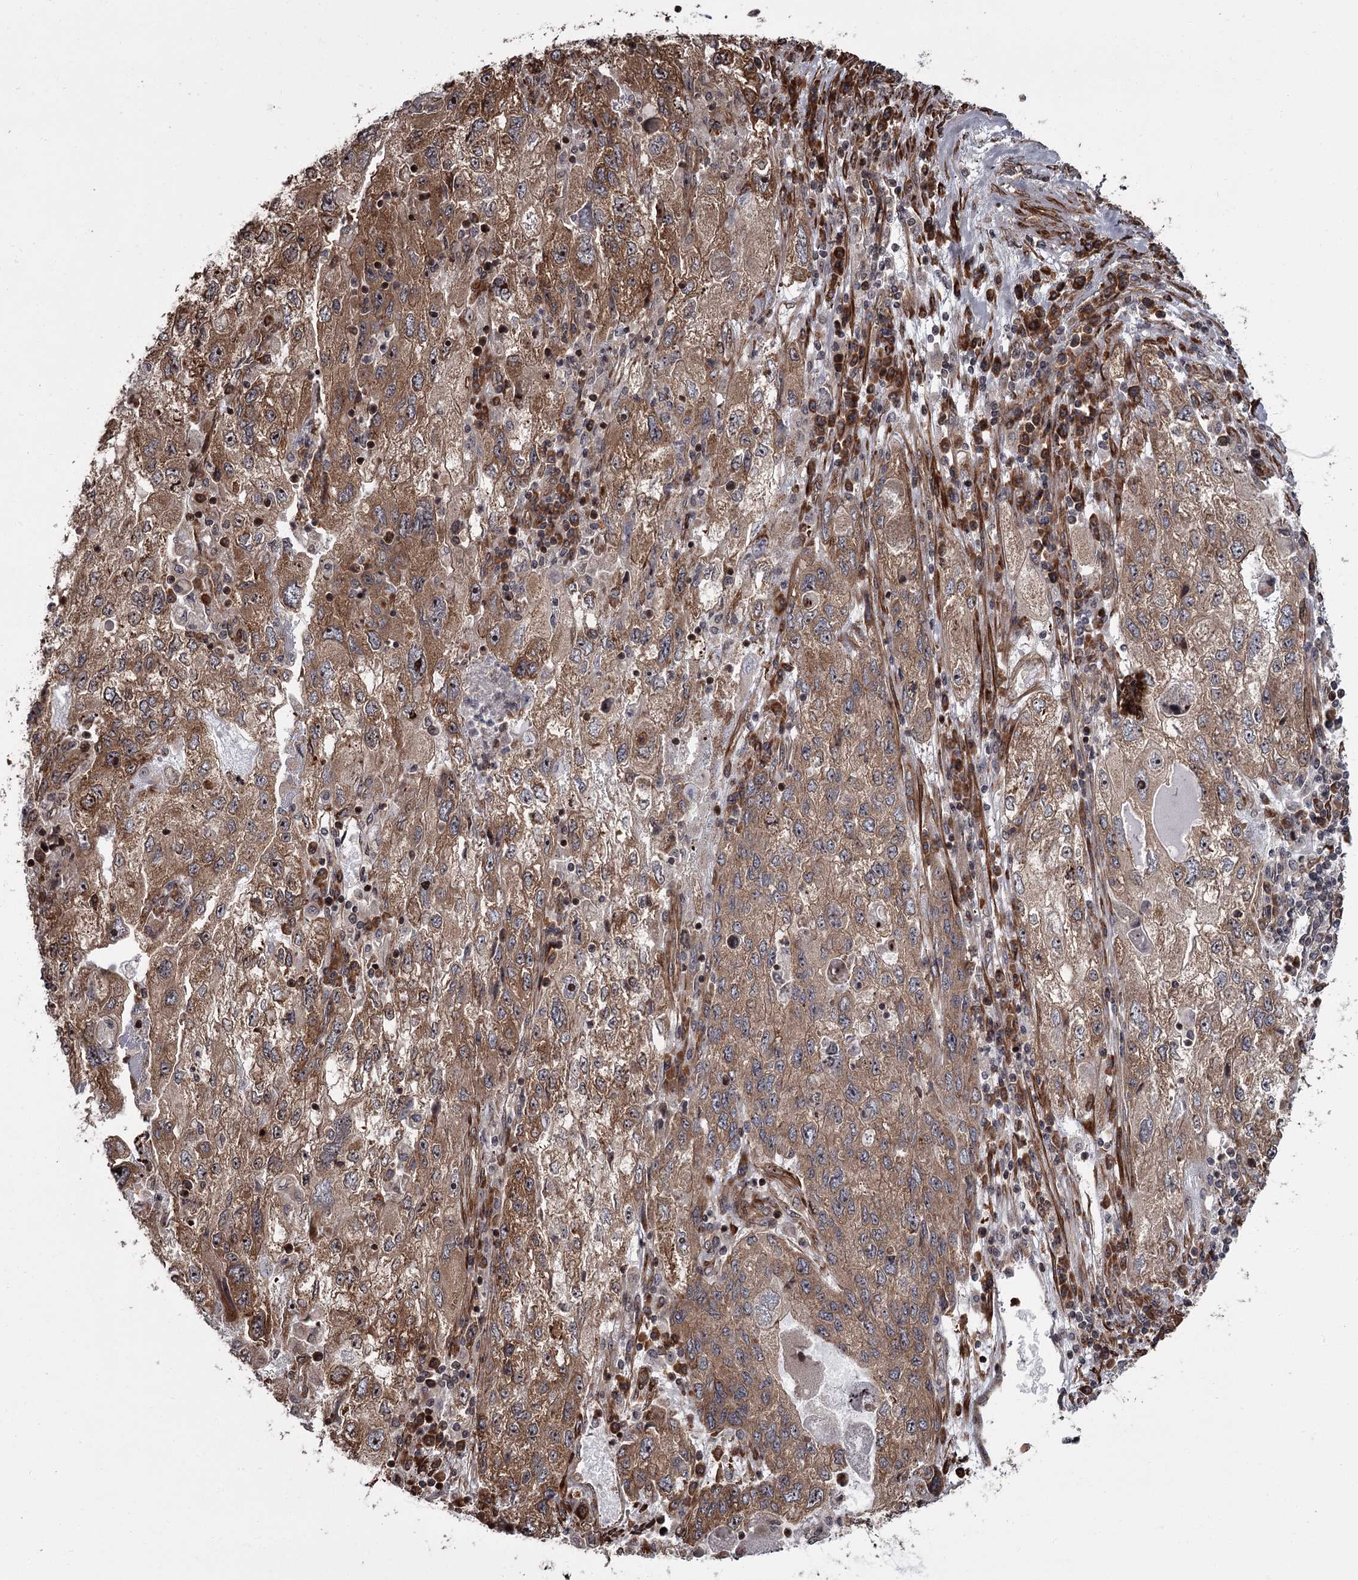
{"staining": {"intensity": "moderate", "quantity": ">75%", "location": "cytoplasmic/membranous"}, "tissue": "endometrial cancer", "cell_type": "Tumor cells", "image_type": "cancer", "snomed": [{"axis": "morphology", "description": "Adenocarcinoma, NOS"}, {"axis": "topography", "description": "Endometrium"}], "caption": "Immunohistochemical staining of human adenocarcinoma (endometrial) demonstrates moderate cytoplasmic/membranous protein staining in about >75% of tumor cells.", "gene": "THAP9", "patient": {"sex": "female", "age": 49}}